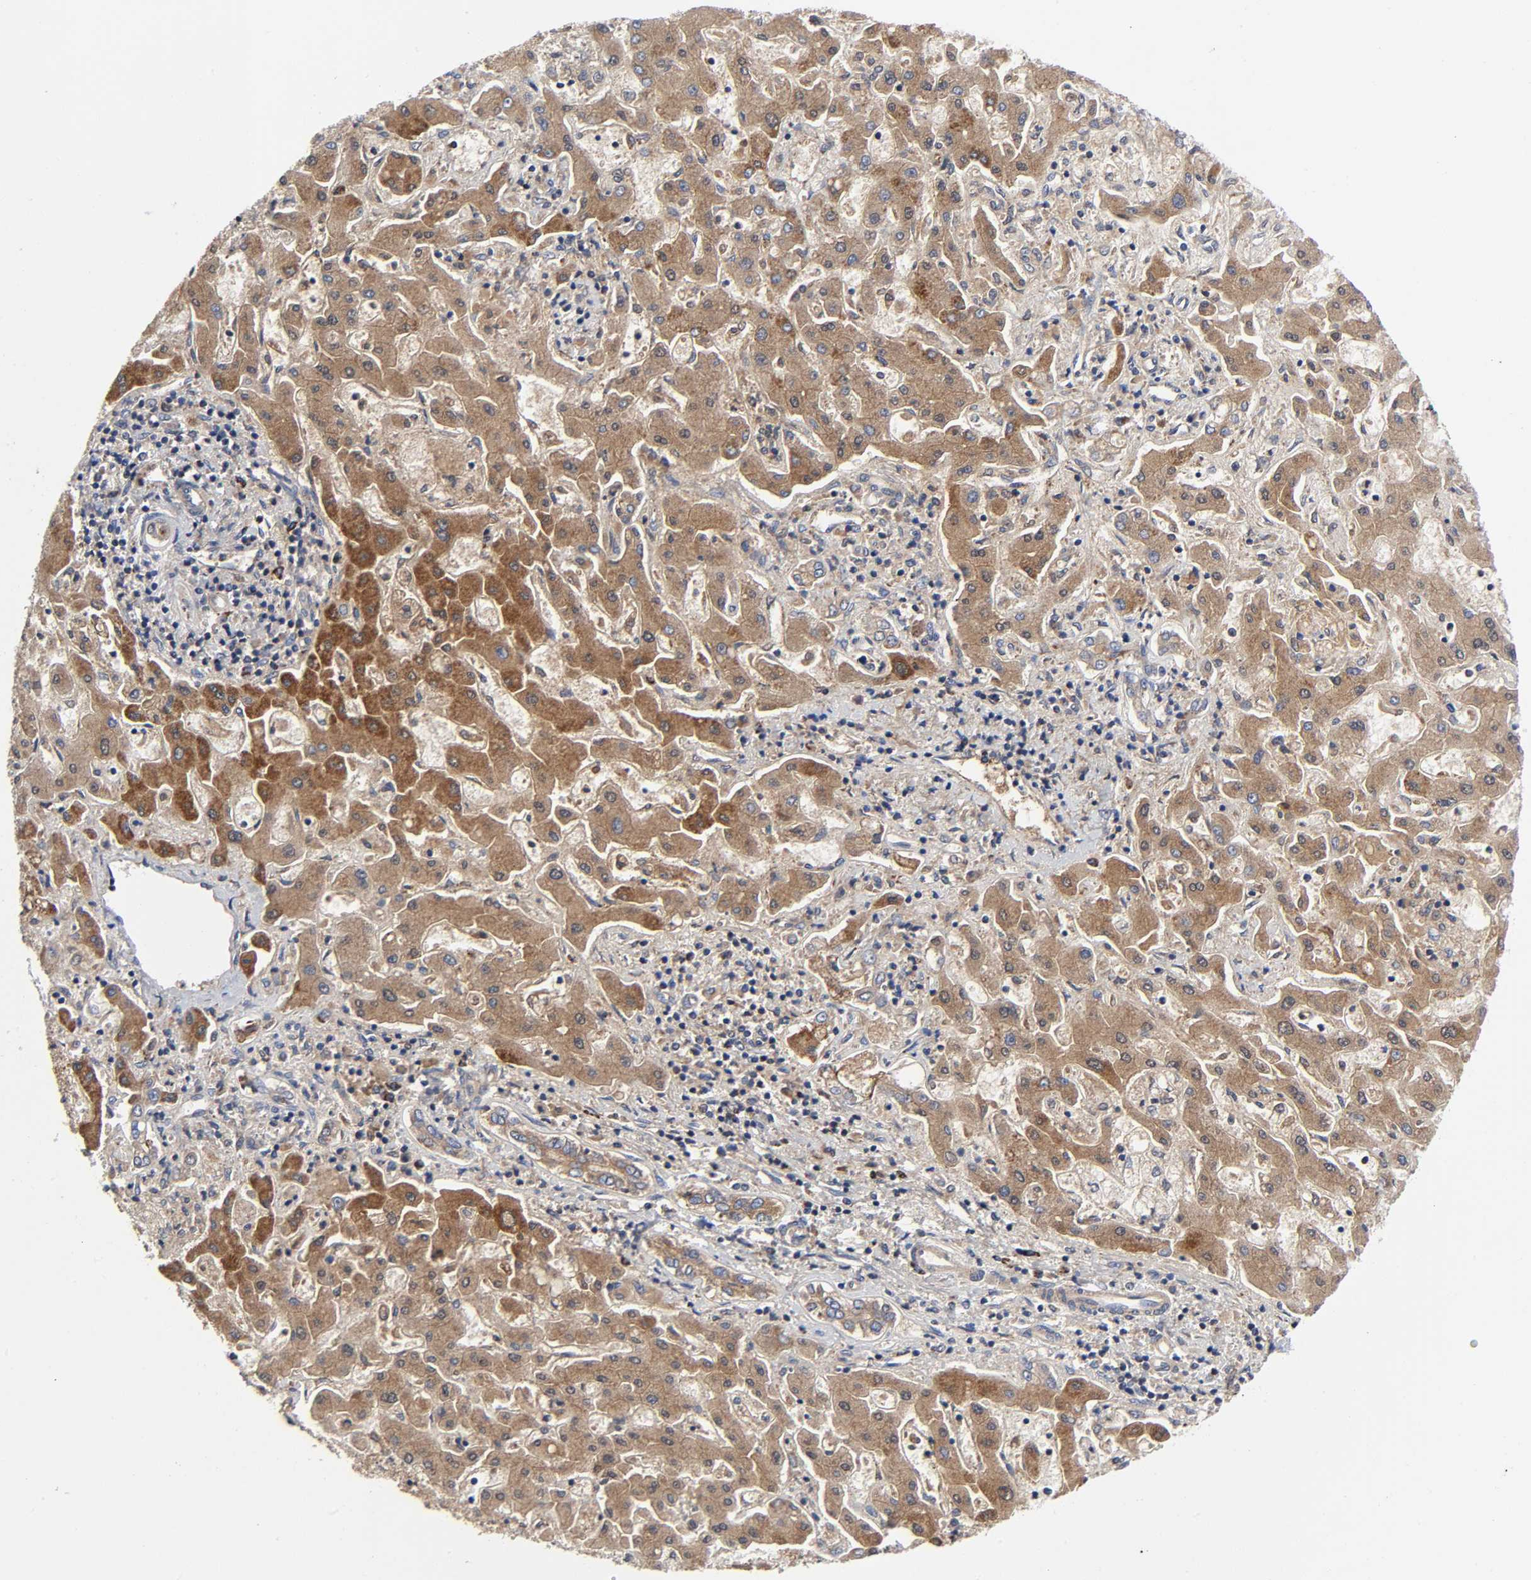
{"staining": {"intensity": "moderate", "quantity": ">75%", "location": "cytoplasmic/membranous"}, "tissue": "liver cancer", "cell_type": "Tumor cells", "image_type": "cancer", "snomed": [{"axis": "morphology", "description": "Cholangiocarcinoma"}, {"axis": "topography", "description": "Liver"}], "caption": "A histopathology image of human liver cancer (cholangiocarcinoma) stained for a protein displays moderate cytoplasmic/membranous brown staining in tumor cells. The staining is performed using DAB (3,3'-diaminobenzidine) brown chromogen to label protein expression. The nuclei are counter-stained blue using hematoxylin.", "gene": "AOPEP", "patient": {"sex": "male", "age": 50}}